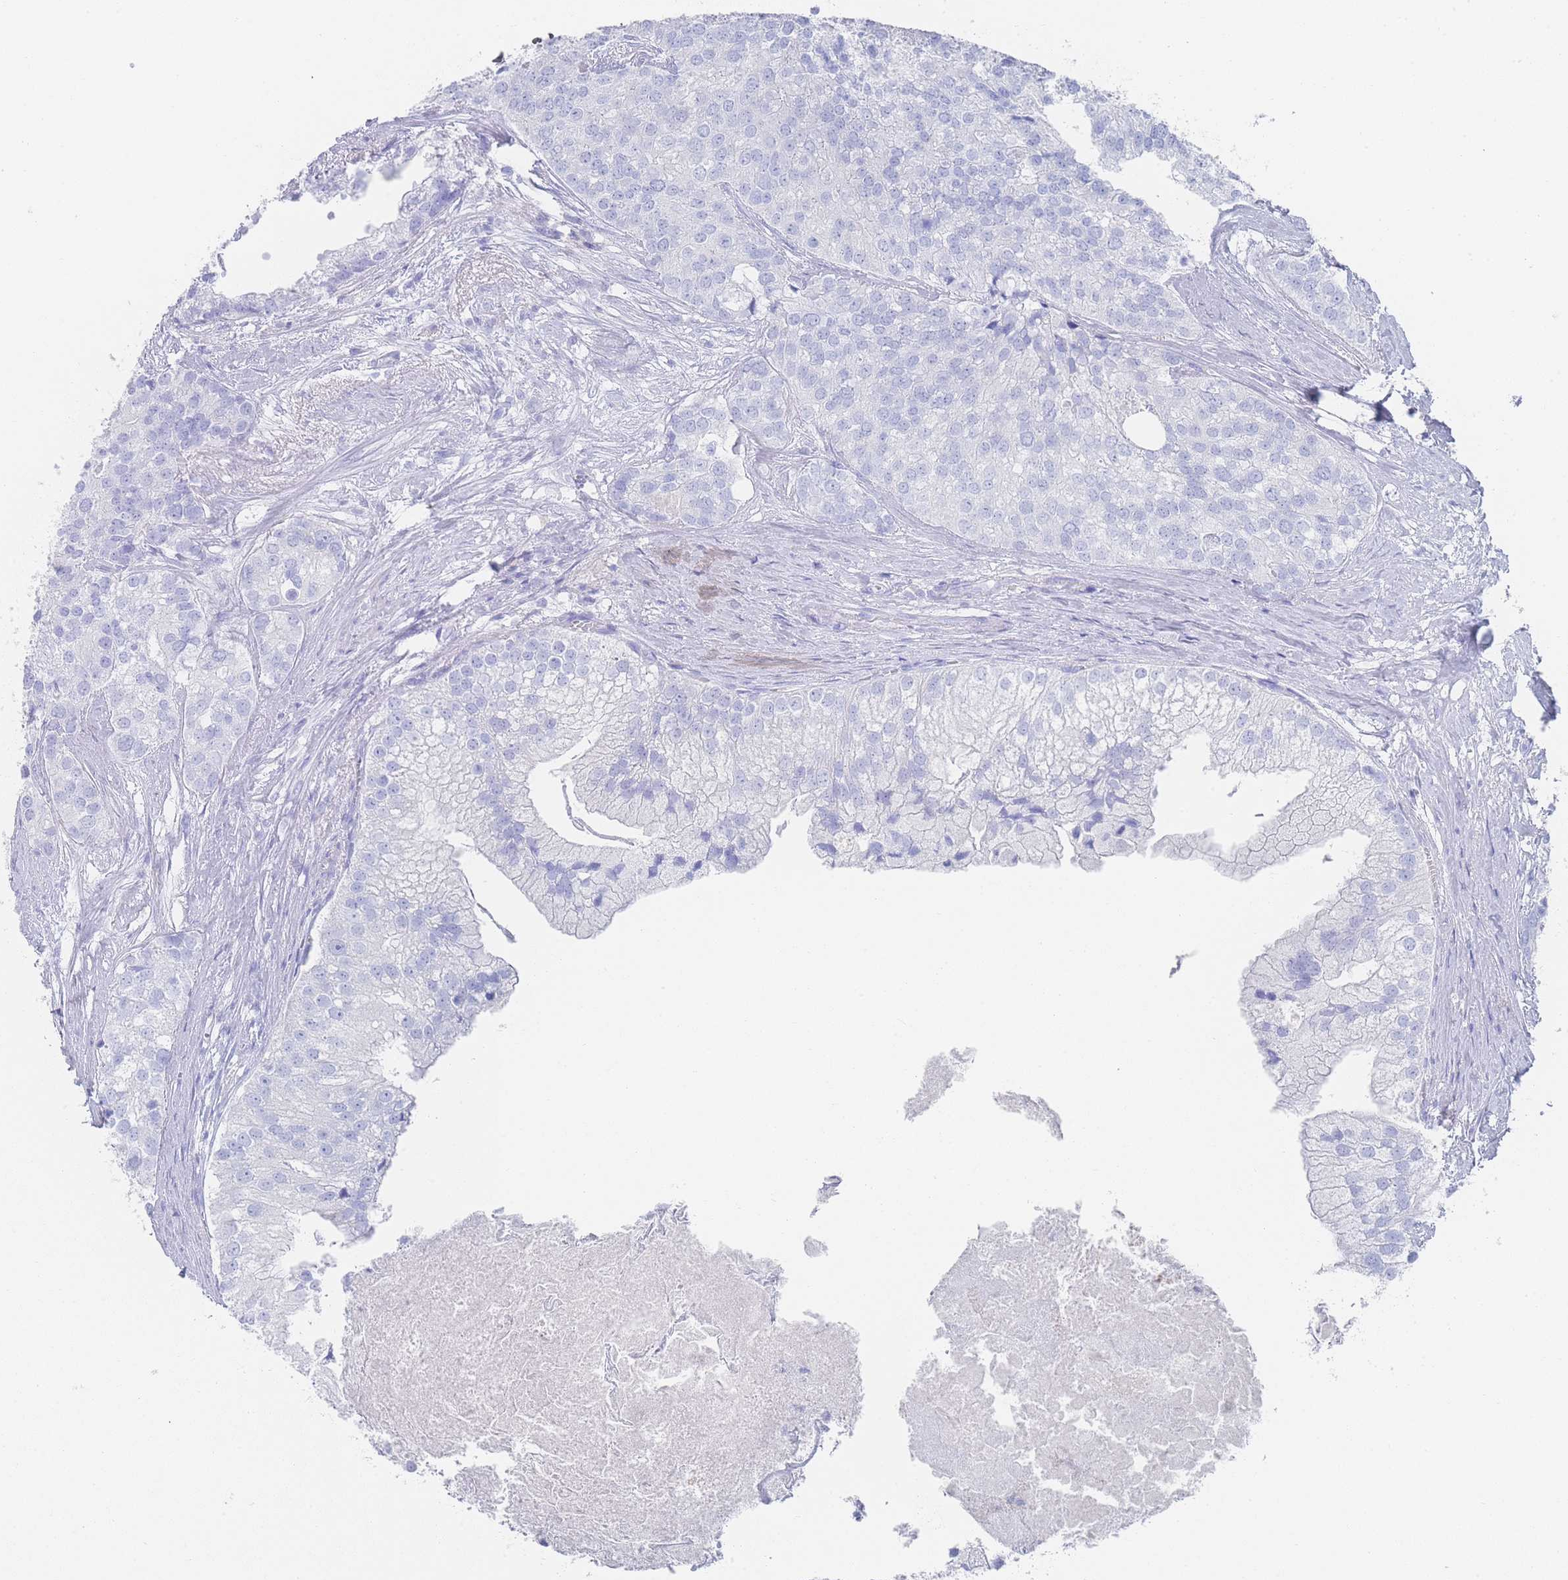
{"staining": {"intensity": "negative", "quantity": "none", "location": "none"}, "tissue": "prostate cancer", "cell_type": "Tumor cells", "image_type": "cancer", "snomed": [{"axis": "morphology", "description": "Adenocarcinoma, High grade"}, {"axis": "topography", "description": "Prostate"}], "caption": "Immunohistochemical staining of adenocarcinoma (high-grade) (prostate) shows no significant expression in tumor cells.", "gene": "LRRC37A", "patient": {"sex": "male", "age": 62}}